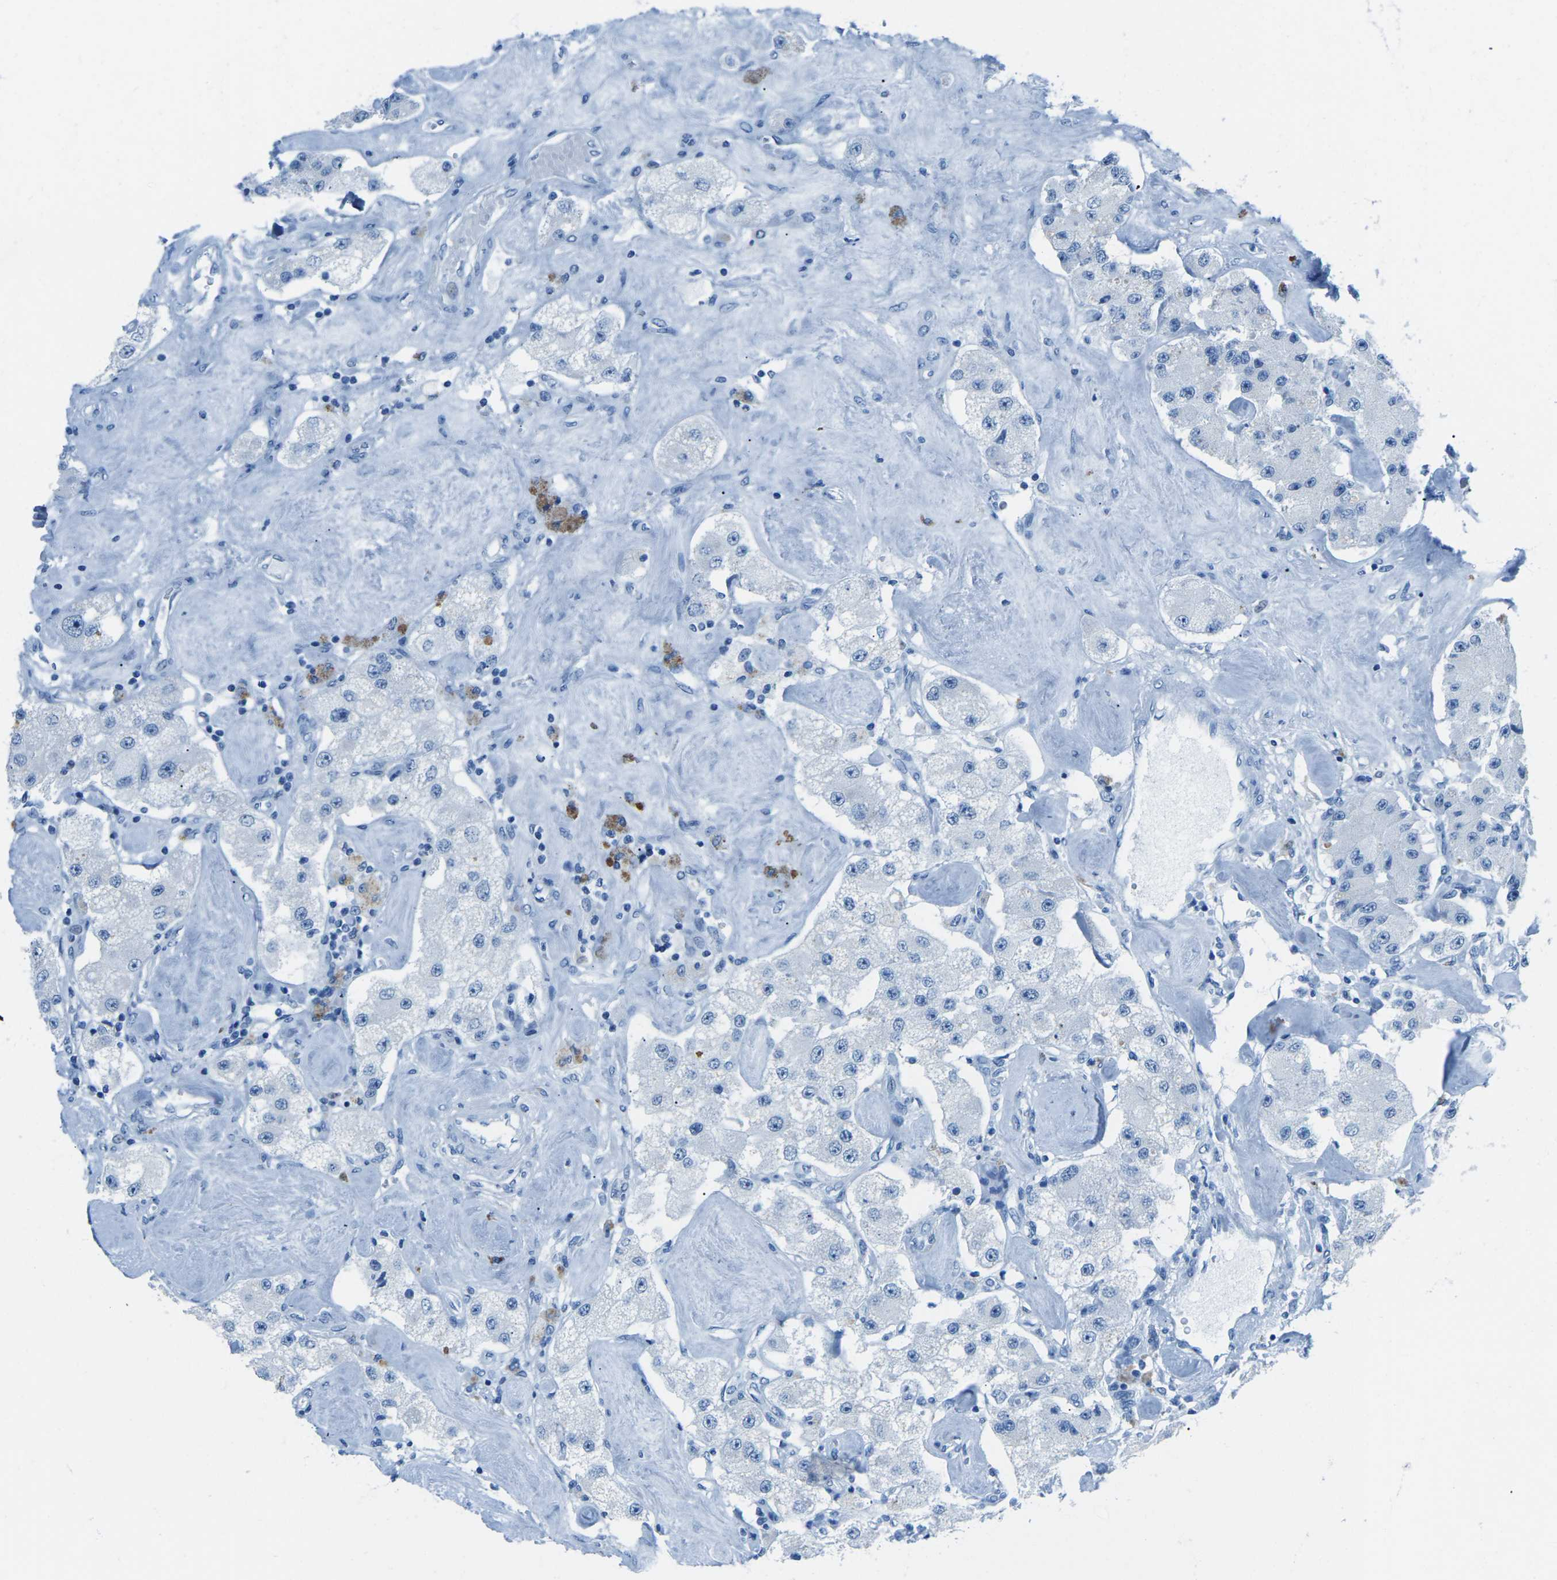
{"staining": {"intensity": "negative", "quantity": "none", "location": "none"}, "tissue": "carcinoid", "cell_type": "Tumor cells", "image_type": "cancer", "snomed": [{"axis": "morphology", "description": "Carcinoid, malignant, NOS"}, {"axis": "topography", "description": "Pancreas"}], "caption": "Tumor cells are negative for brown protein staining in carcinoid. (Immunohistochemistry (ihc), brightfield microscopy, high magnification).", "gene": "MYH8", "patient": {"sex": "male", "age": 41}}